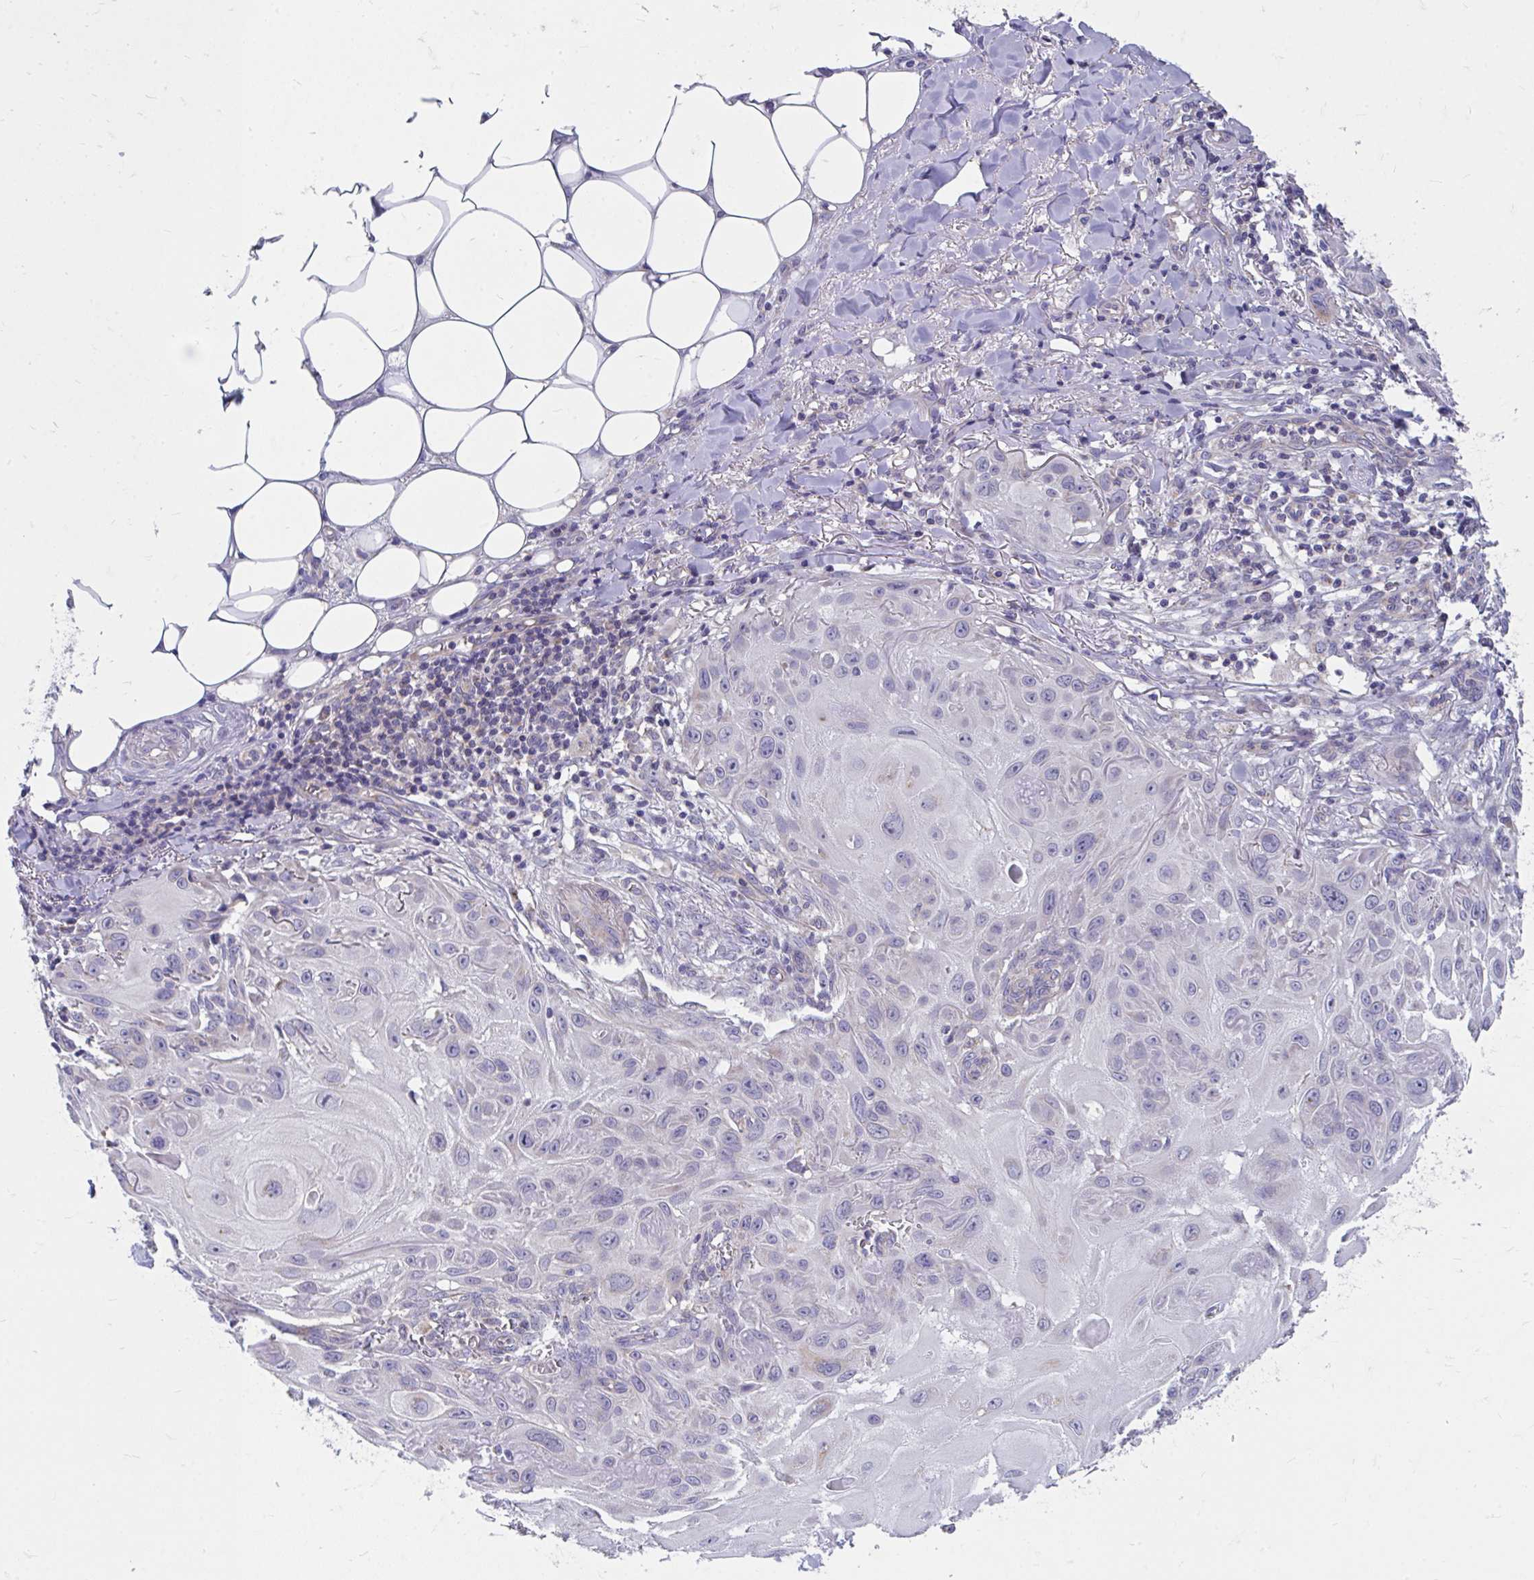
{"staining": {"intensity": "negative", "quantity": "none", "location": "none"}, "tissue": "skin cancer", "cell_type": "Tumor cells", "image_type": "cancer", "snomed": [{"axis": "morphology", "description": "Squamous cell carcinoma, NOS"}, {"axis": "topography", "description": "Skin"}], "caption": "DAB (3,3'-diaminobenzidine) immunohistochemical staining of human skin squamous cell carcinoma reveals no significant expression in tumor cells.", "gene": "FHIP1B", "patient": {"sex": "female", "age": 91}}